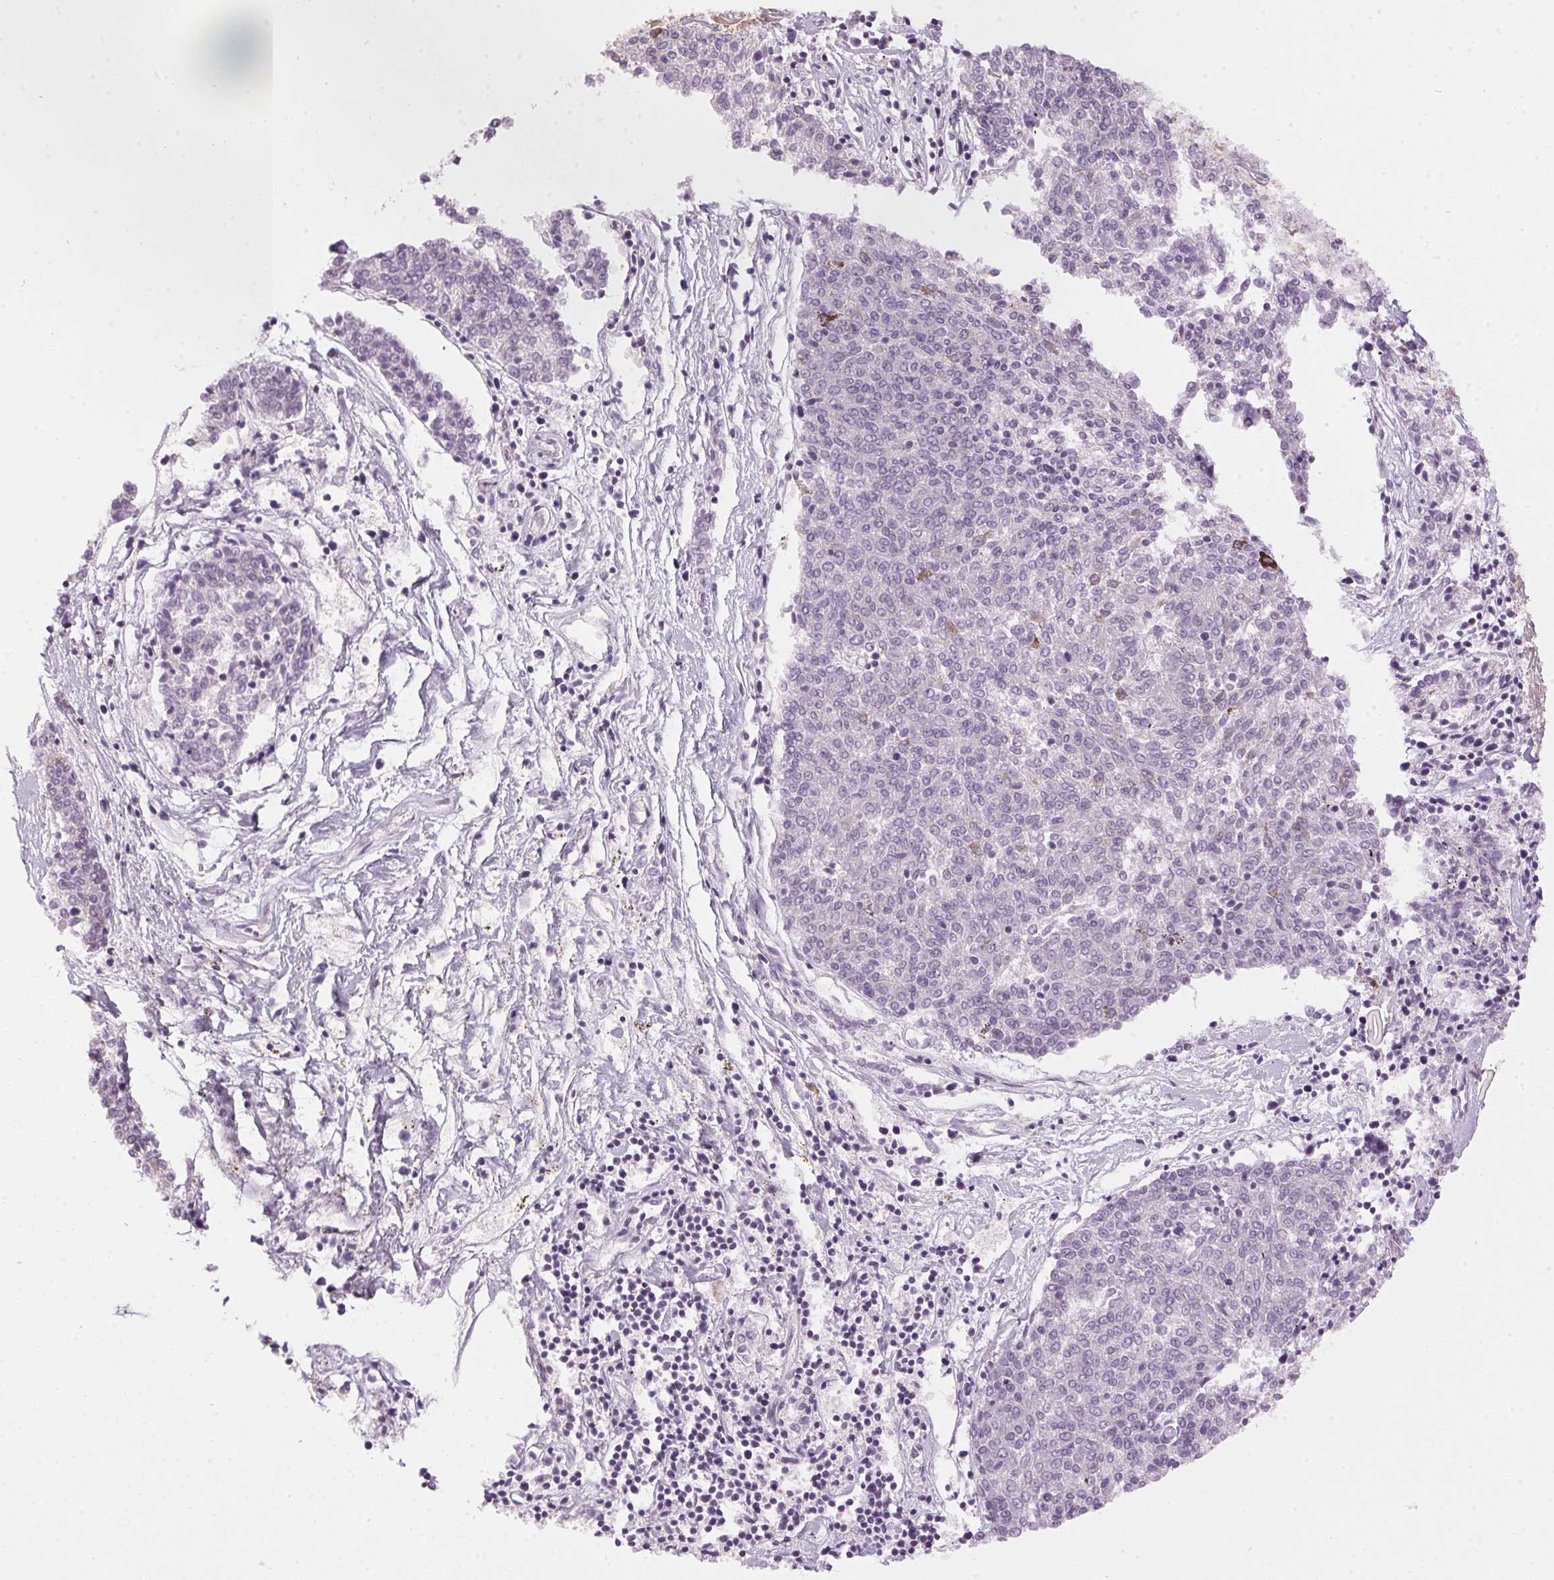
{"staining": {"intensity": "negative", "quantity": "none", "location": "none"}, "tissue": "melanoma", "cell_type": "Tumor cells", "image_type": "cancer", "snomed": [{"axis": "morphology", "description": "Malignant melanoma, NOS"}, {"axis": "topography", "description": "Skin"}], "caption": "DAB immunohistochemical staining of melanoma shows no significant positivity in tumor cells.", "gene": "GOLPH3", "patient": {"sex": "female", "age": 72}}